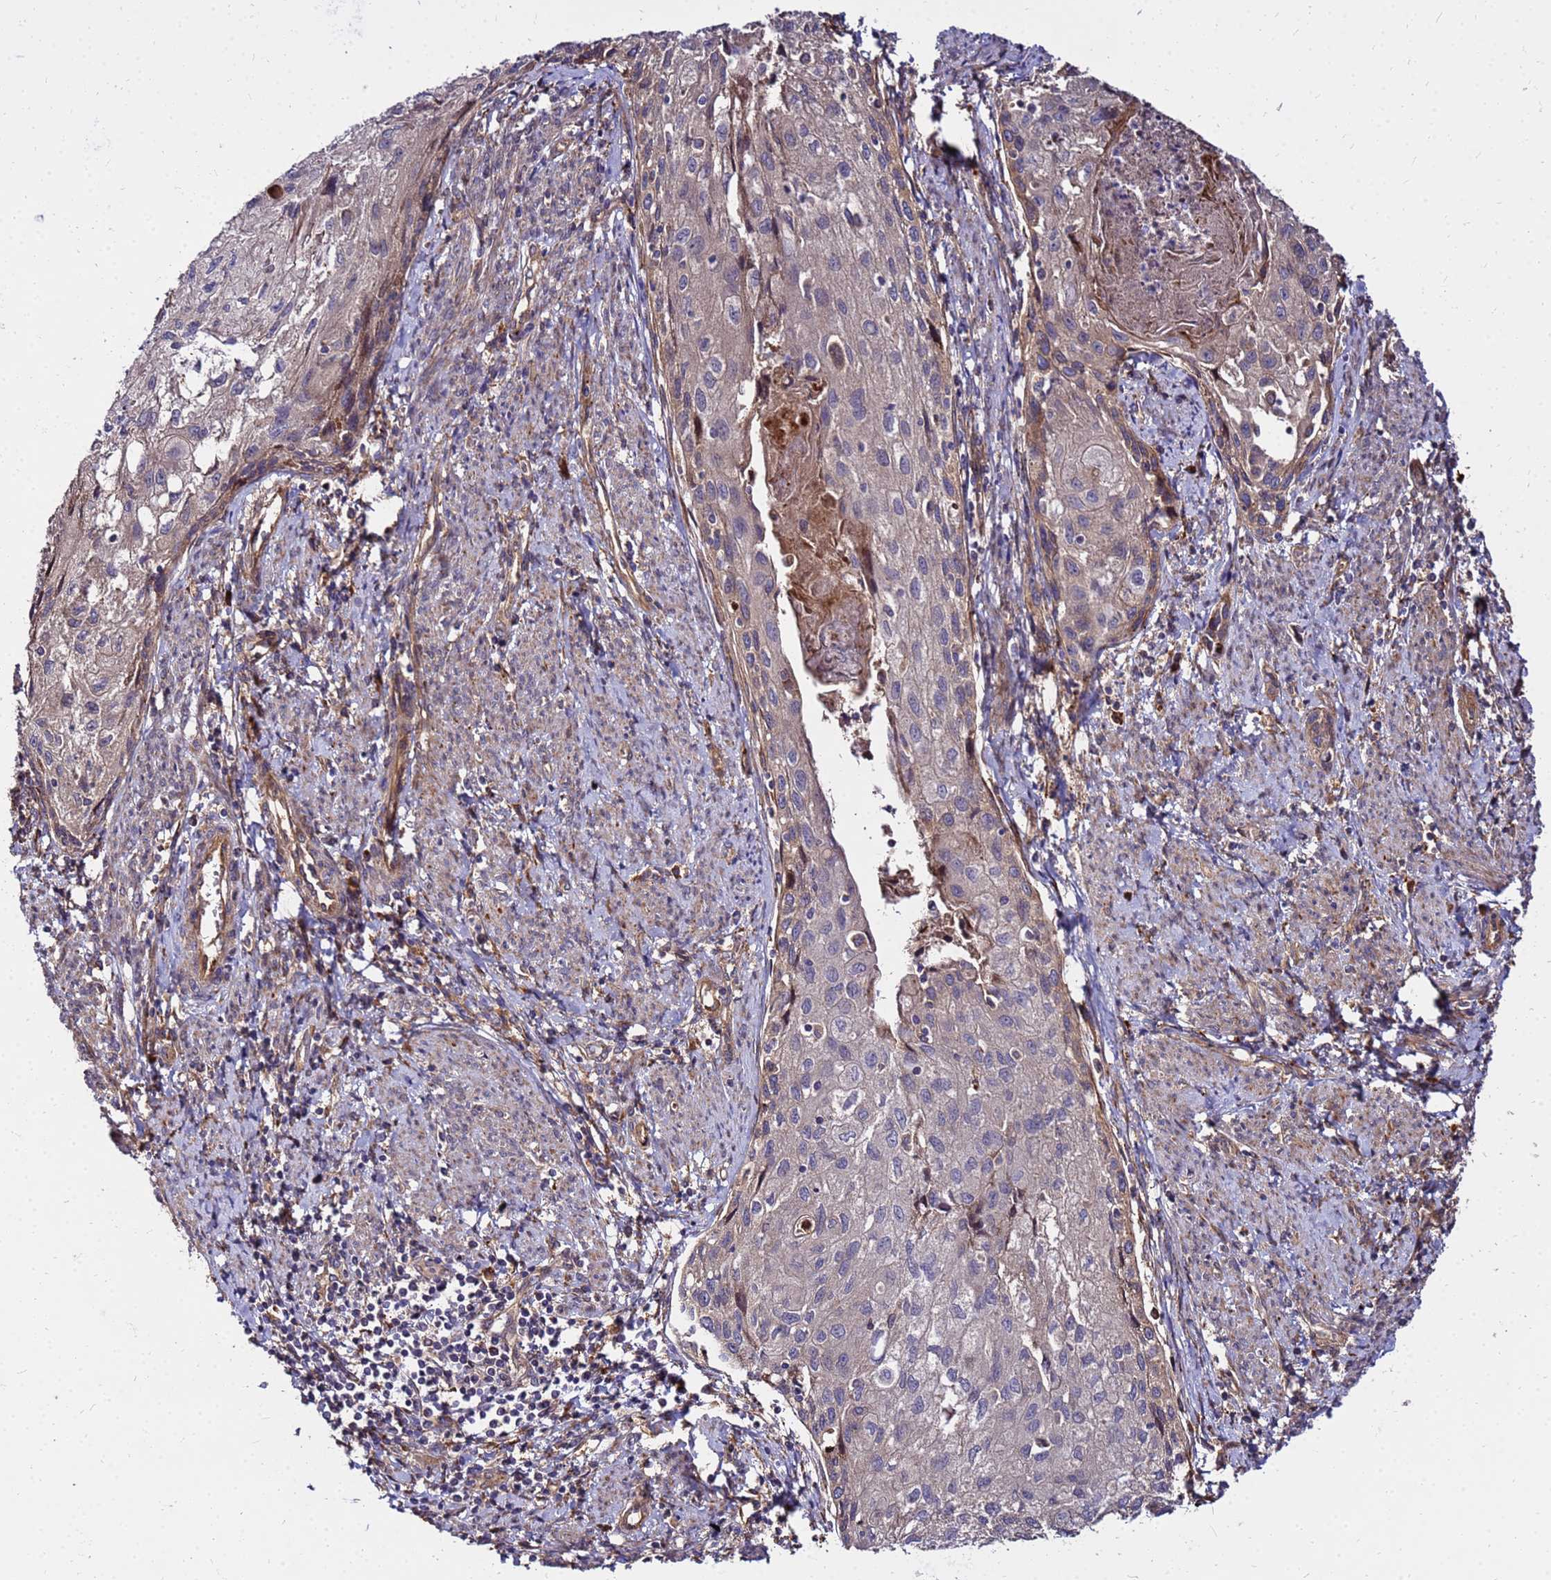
{"staining": {"intensity": "weak", "quantity": "25%-75%", "location": "cytoplasmic/membranous"}, "tissue": "cervical cancer", "cell_type": "Tumor cells", "image_type": "cancer", "snomed": [{"axis": "morphology", "description": "Squamous cell carcinoma, NOS"}, {"axis": "topography", "description": "Cervix"}], "caption": "Tumor cells show low levels of weak cytoplasmic/membranous positivity in about 25%-75% of cells in cervical squamous cell carcinoma. Ihc stains the protein in brown and the nuclei are stained blue.", "gene": "WWC2", "patient": {"sex": "female", "age": 67}}